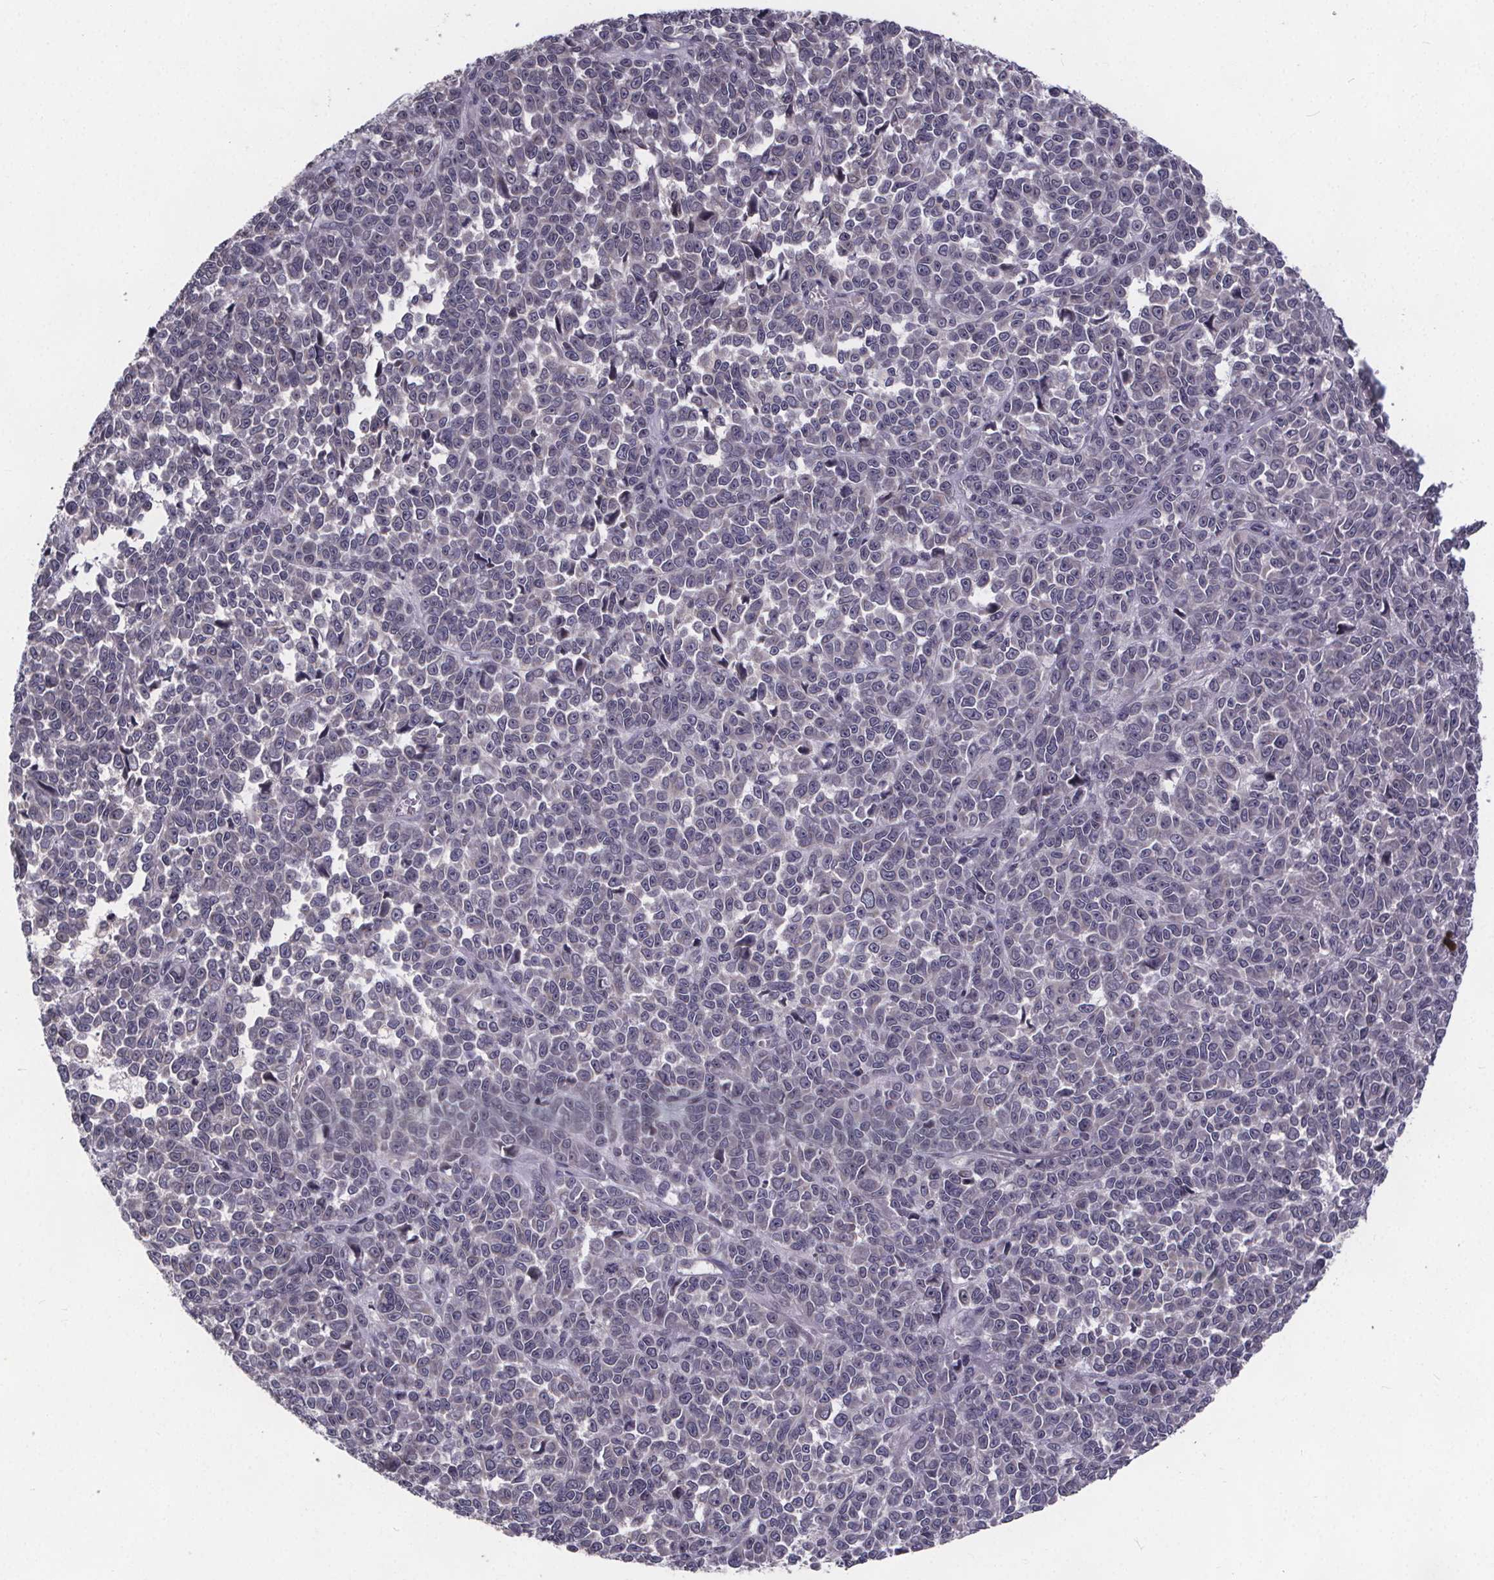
{"staining": {"intensity": "negative", "quantity": "none", "location": "none"}, "tissue": "melanoma", "cell_type": "Tumor cells", "image_type": "cancer", "snomed": [{"axis": "morphology", "description": "Malignant melanoma, NOS"}, {"axis": "topography", "description": "Skin"}], "caption": "Immunohistochemistry (IHC) of human malignant melanoma reveals no expression in tumor cells. (DAB immunohistochemistry (IHC), high magnification).", "gene": "FAM181B", "patient": {"sex": "female", "age": 95}}